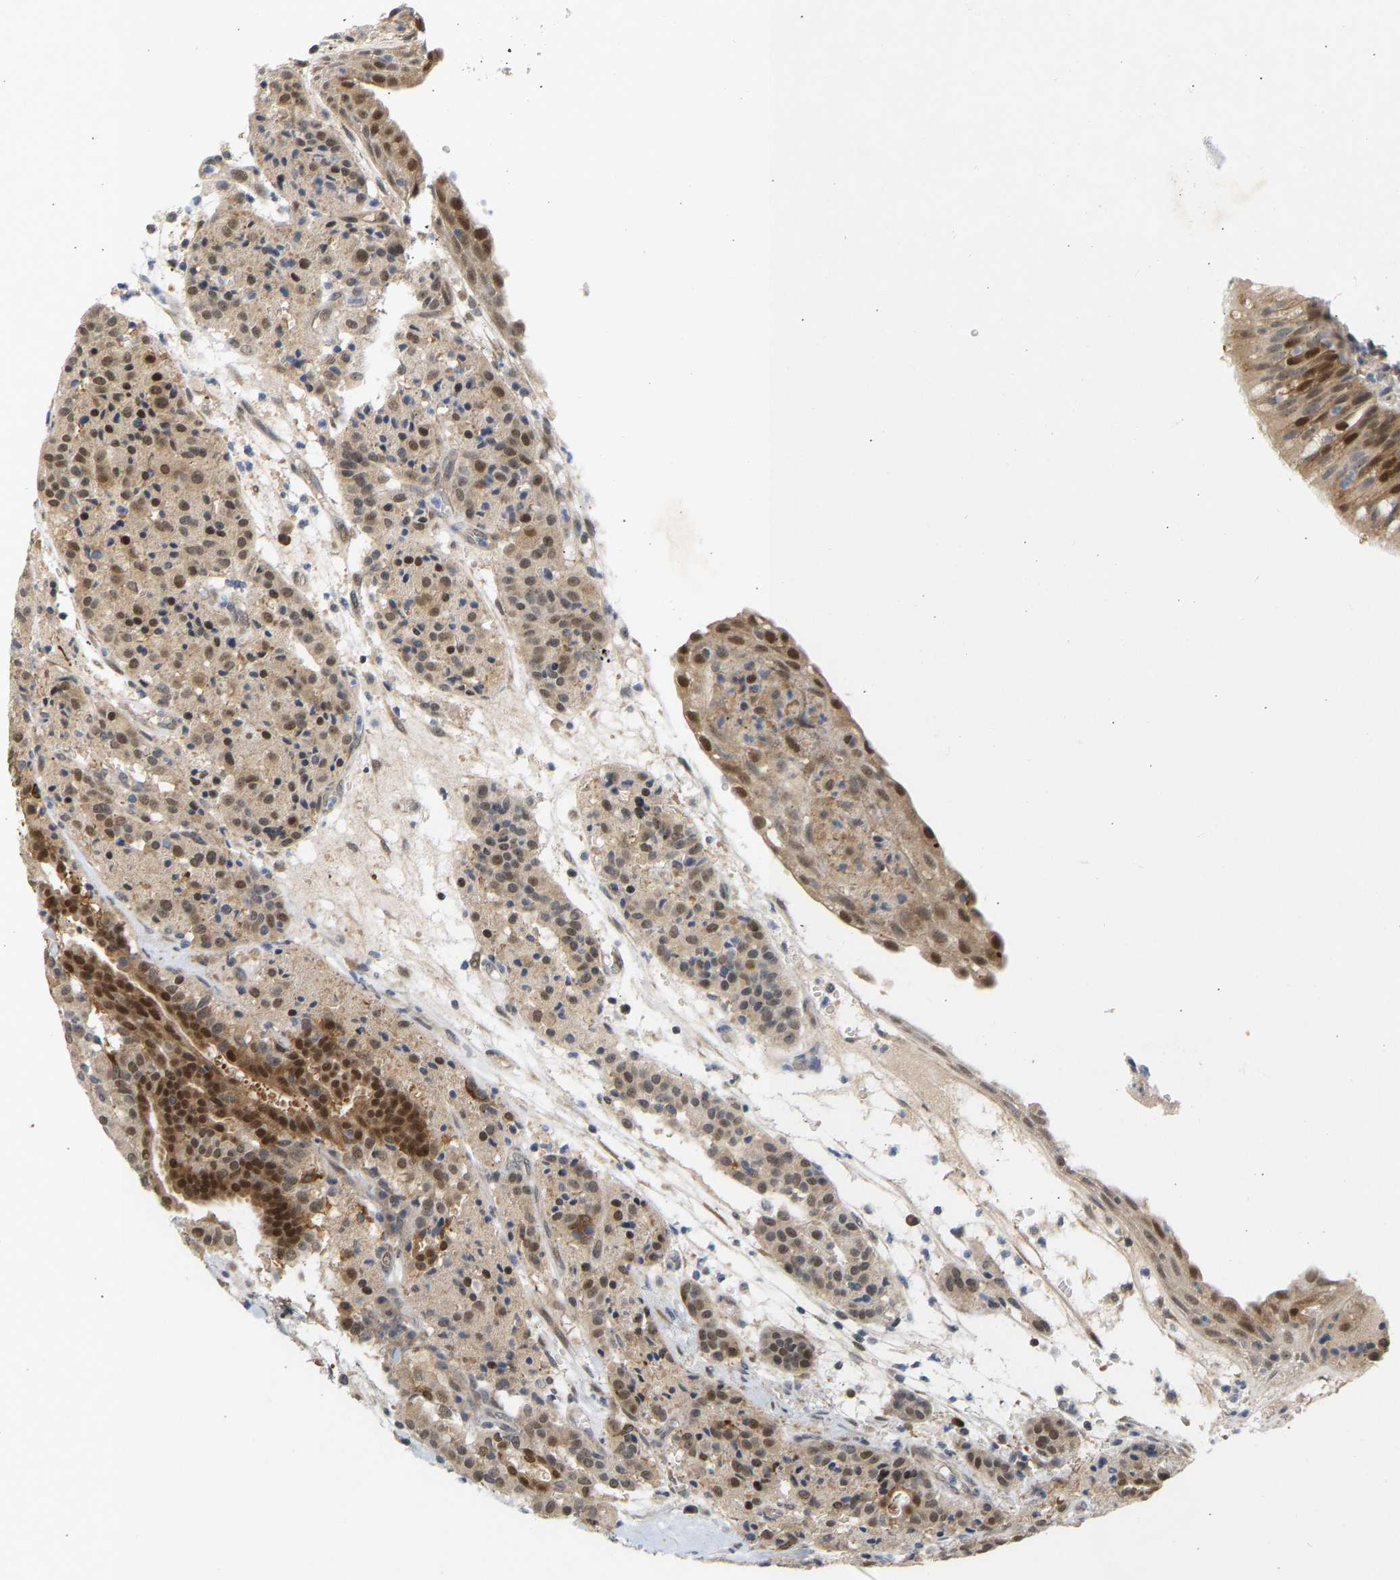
{"staining": {"intensity": "moderate", "quantity": ">75%", "location": "cytoplasmic/membranous,nuclear"}, "tissue": "carcinoid", "cell_type": "Tumor cells", "image_type": "cancer", "snomed": [{"axis": "morphology", "description": "Carcinoid, malignant, NOS"}, {"axis": "topography", "description": "Lung"}], "caption": "Moderate cytoplasmic/membranous and nuclear protein positivity is present in about >75% of tumor cells in carcinoid.", "gene": "BAG1", "patient": {"sex": "male", "age": 30}}